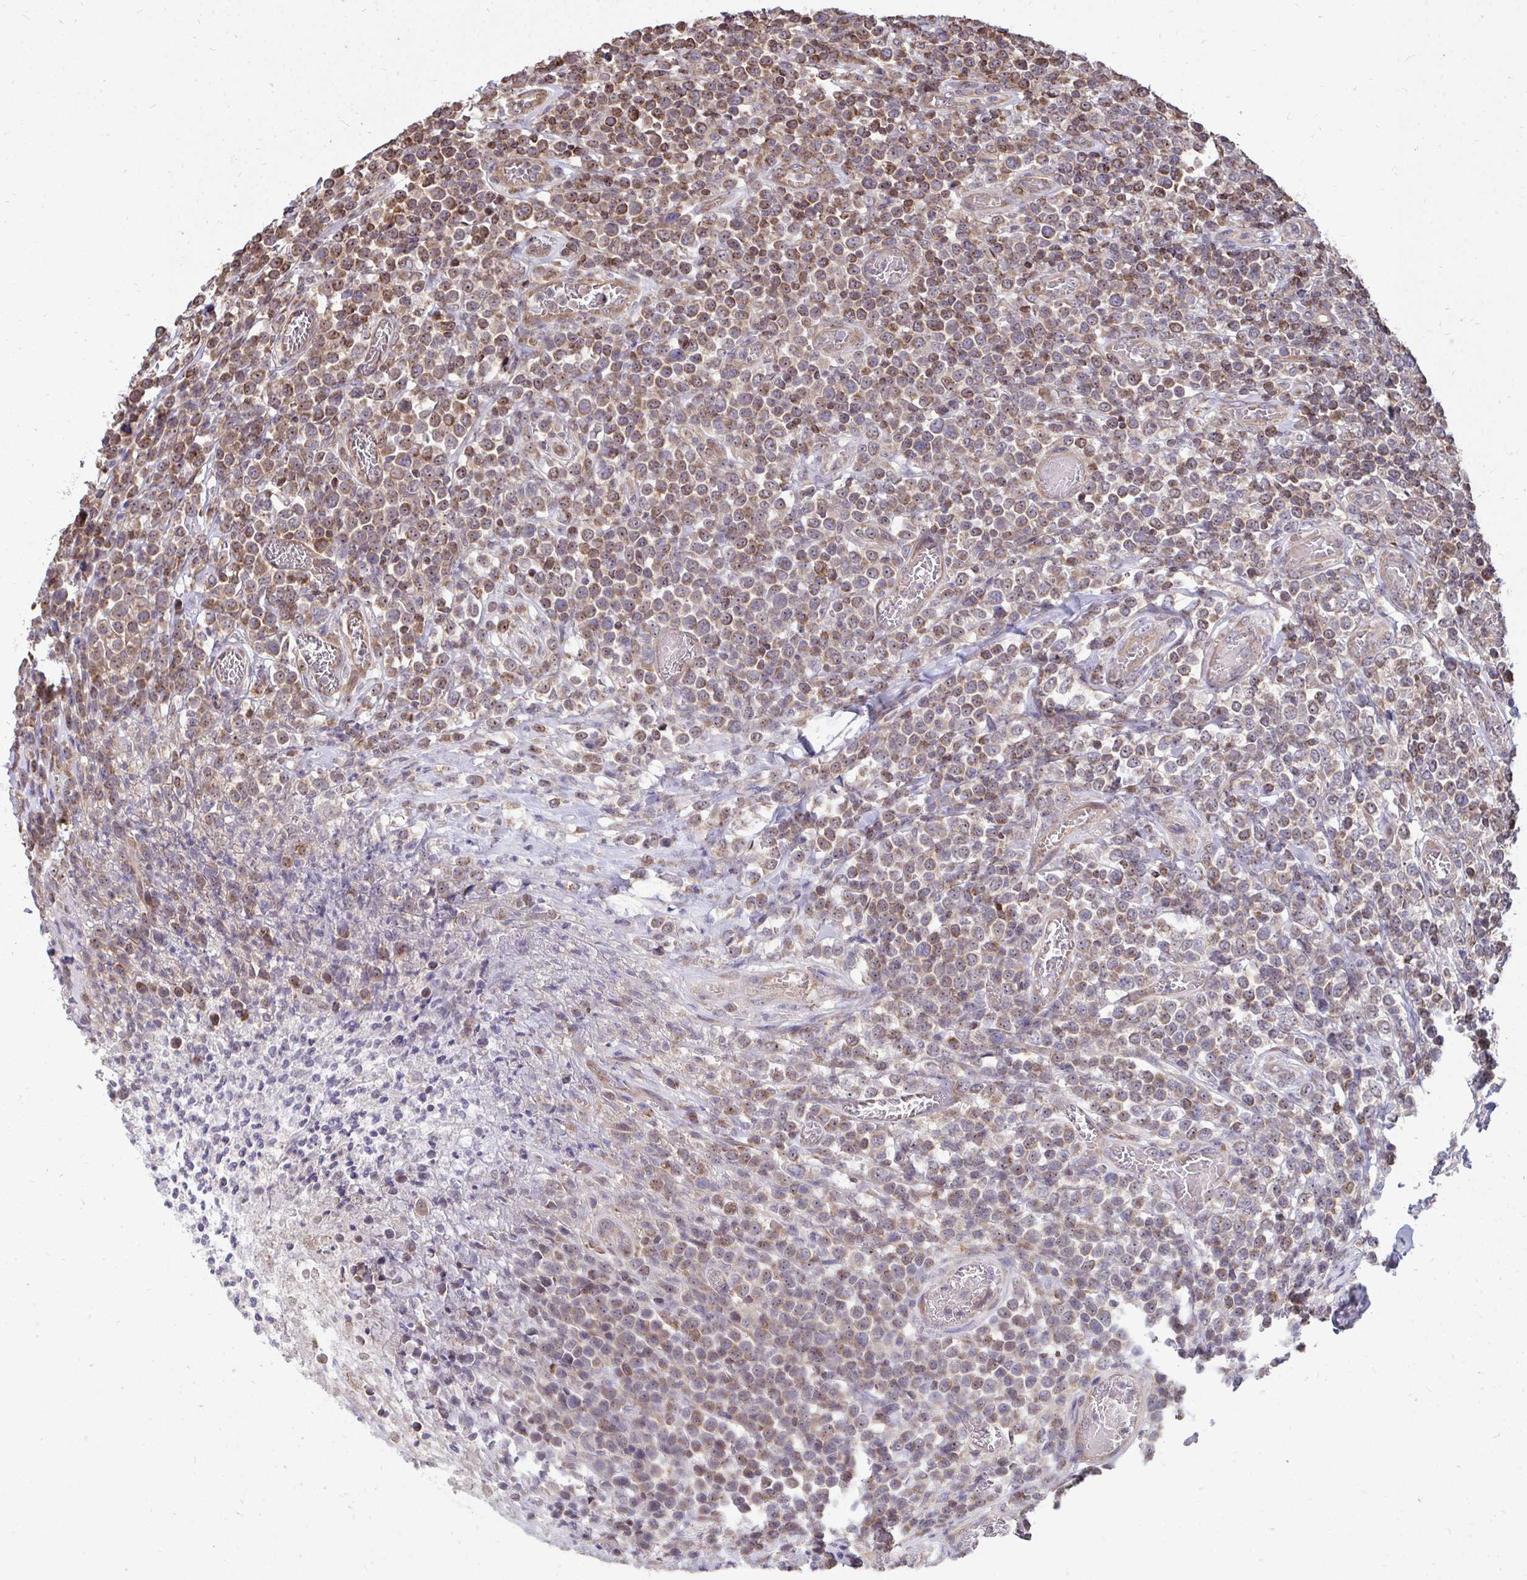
{"staining": {"intensity": "moderate", "quantity": ">75%", "location": "cytoplasmic/membranous"}, "tissue": "lymphoma", "cell_type": "Tumor cells", "image_type": "cancer", "snomed": [{"axis": "morphology", "description": "Malignant lymphoma, non-Hodgkin's type, High grade"}, {"axis": "topography", "description": "Soft tissue"}], "caption": "Approximately >75% of tumor cells in human lymphoma exhibit moderate cytoplasmic/membranous protein expression as visualized by brown immunohistochemical staining.", "gene": "DNAJA2", "patient": {"sex": "female", "age": 56}}